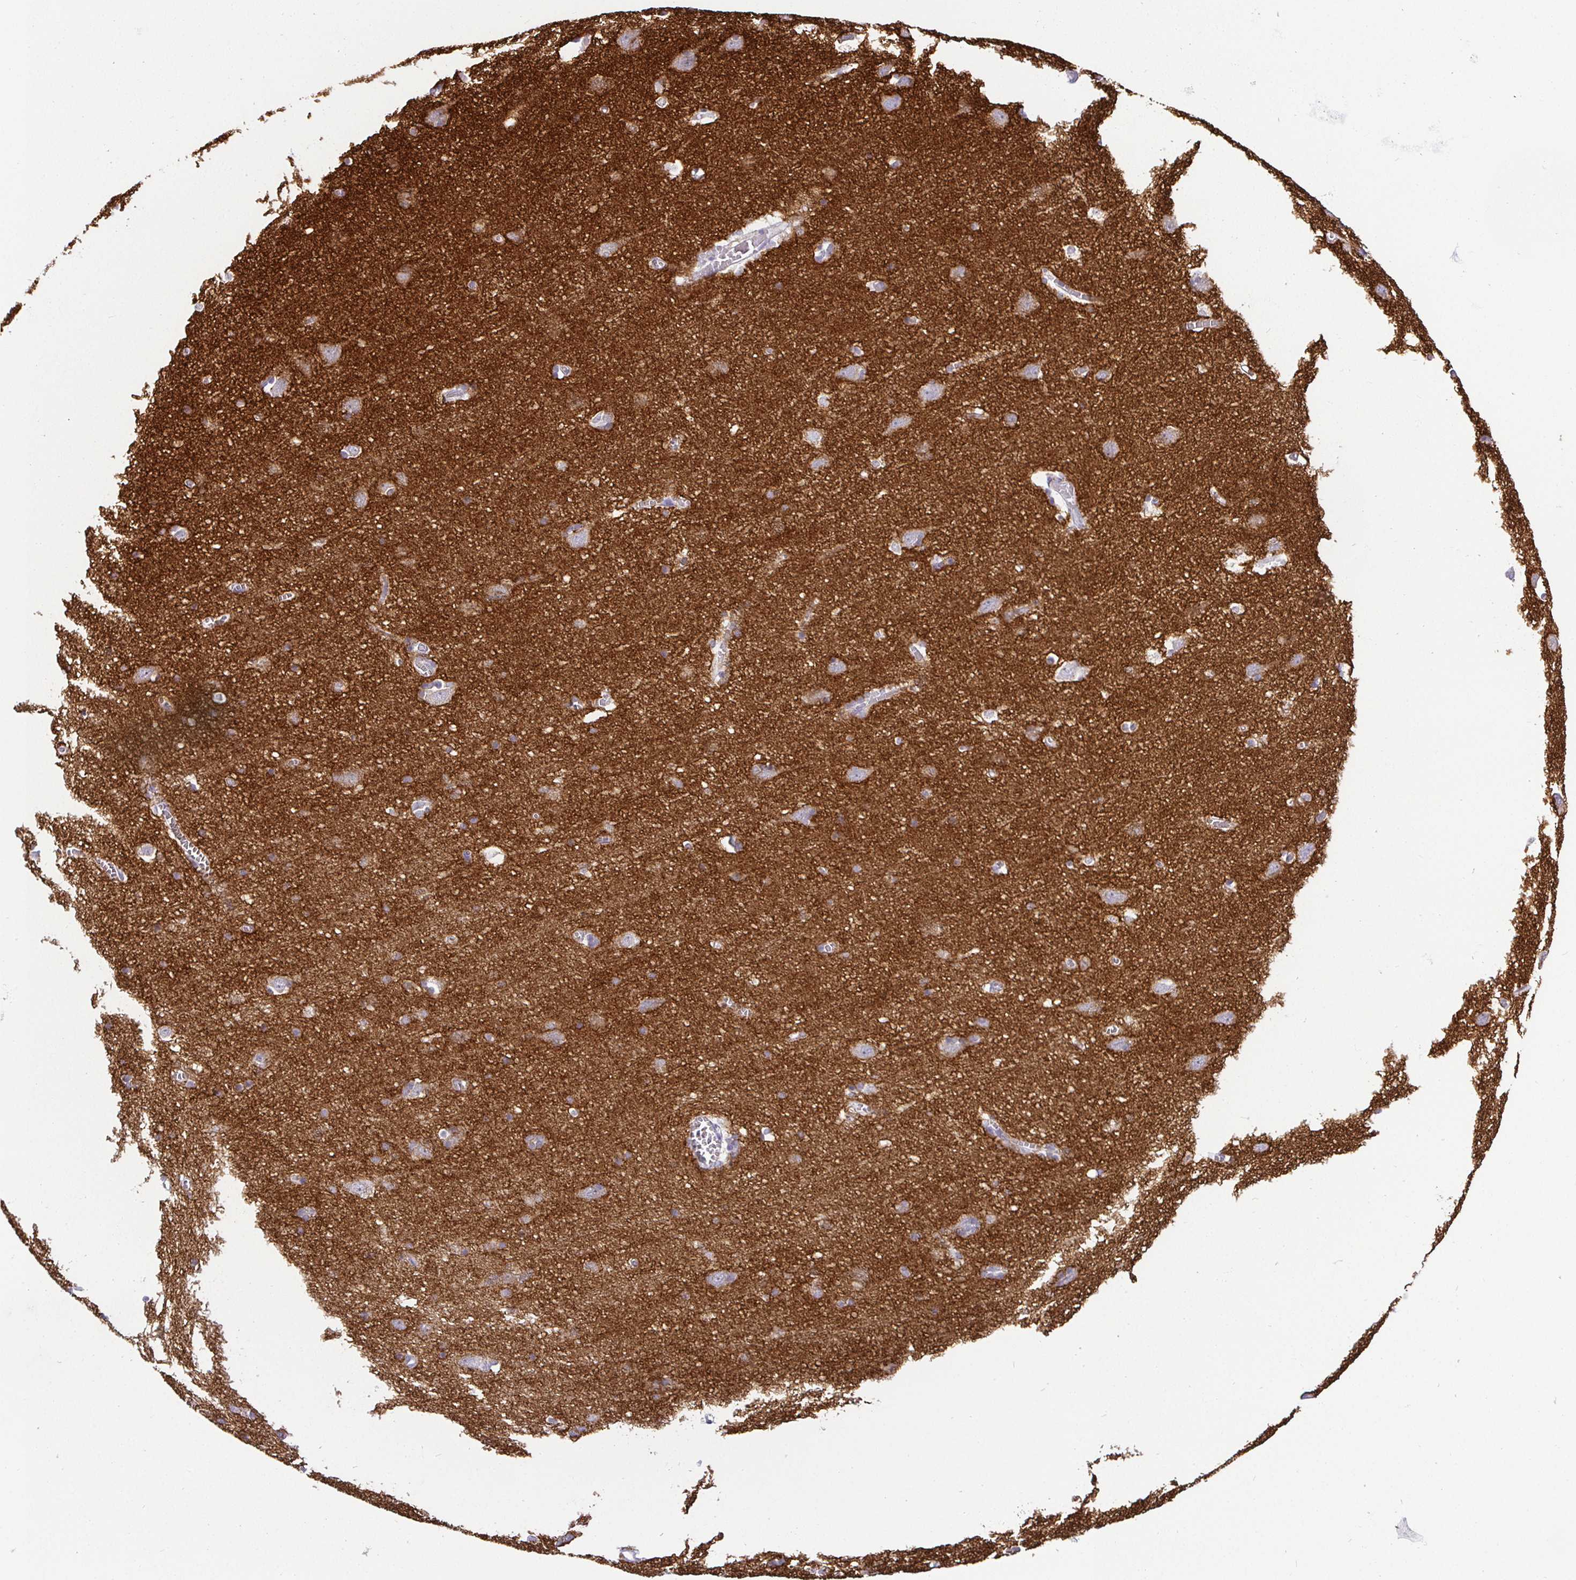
{"staining": {"intensity": "negative", "quantity": "none", "location": "none"}, "tissue": "cerebral cortex", "cell_type": "Endothelial cells", "image_type": "normal", "snomed": [{"axis": "morphology", "description": "Normal tissue, NOS"}, {"axis": "topography", "description": "Cerebral cortex"}], "caption": "This is an IHC image of benign human cerebral cortex. There is no expression in endothelial cells.", "gene": "SIRPA", "patient": {"sex": "male", "age": 70}}